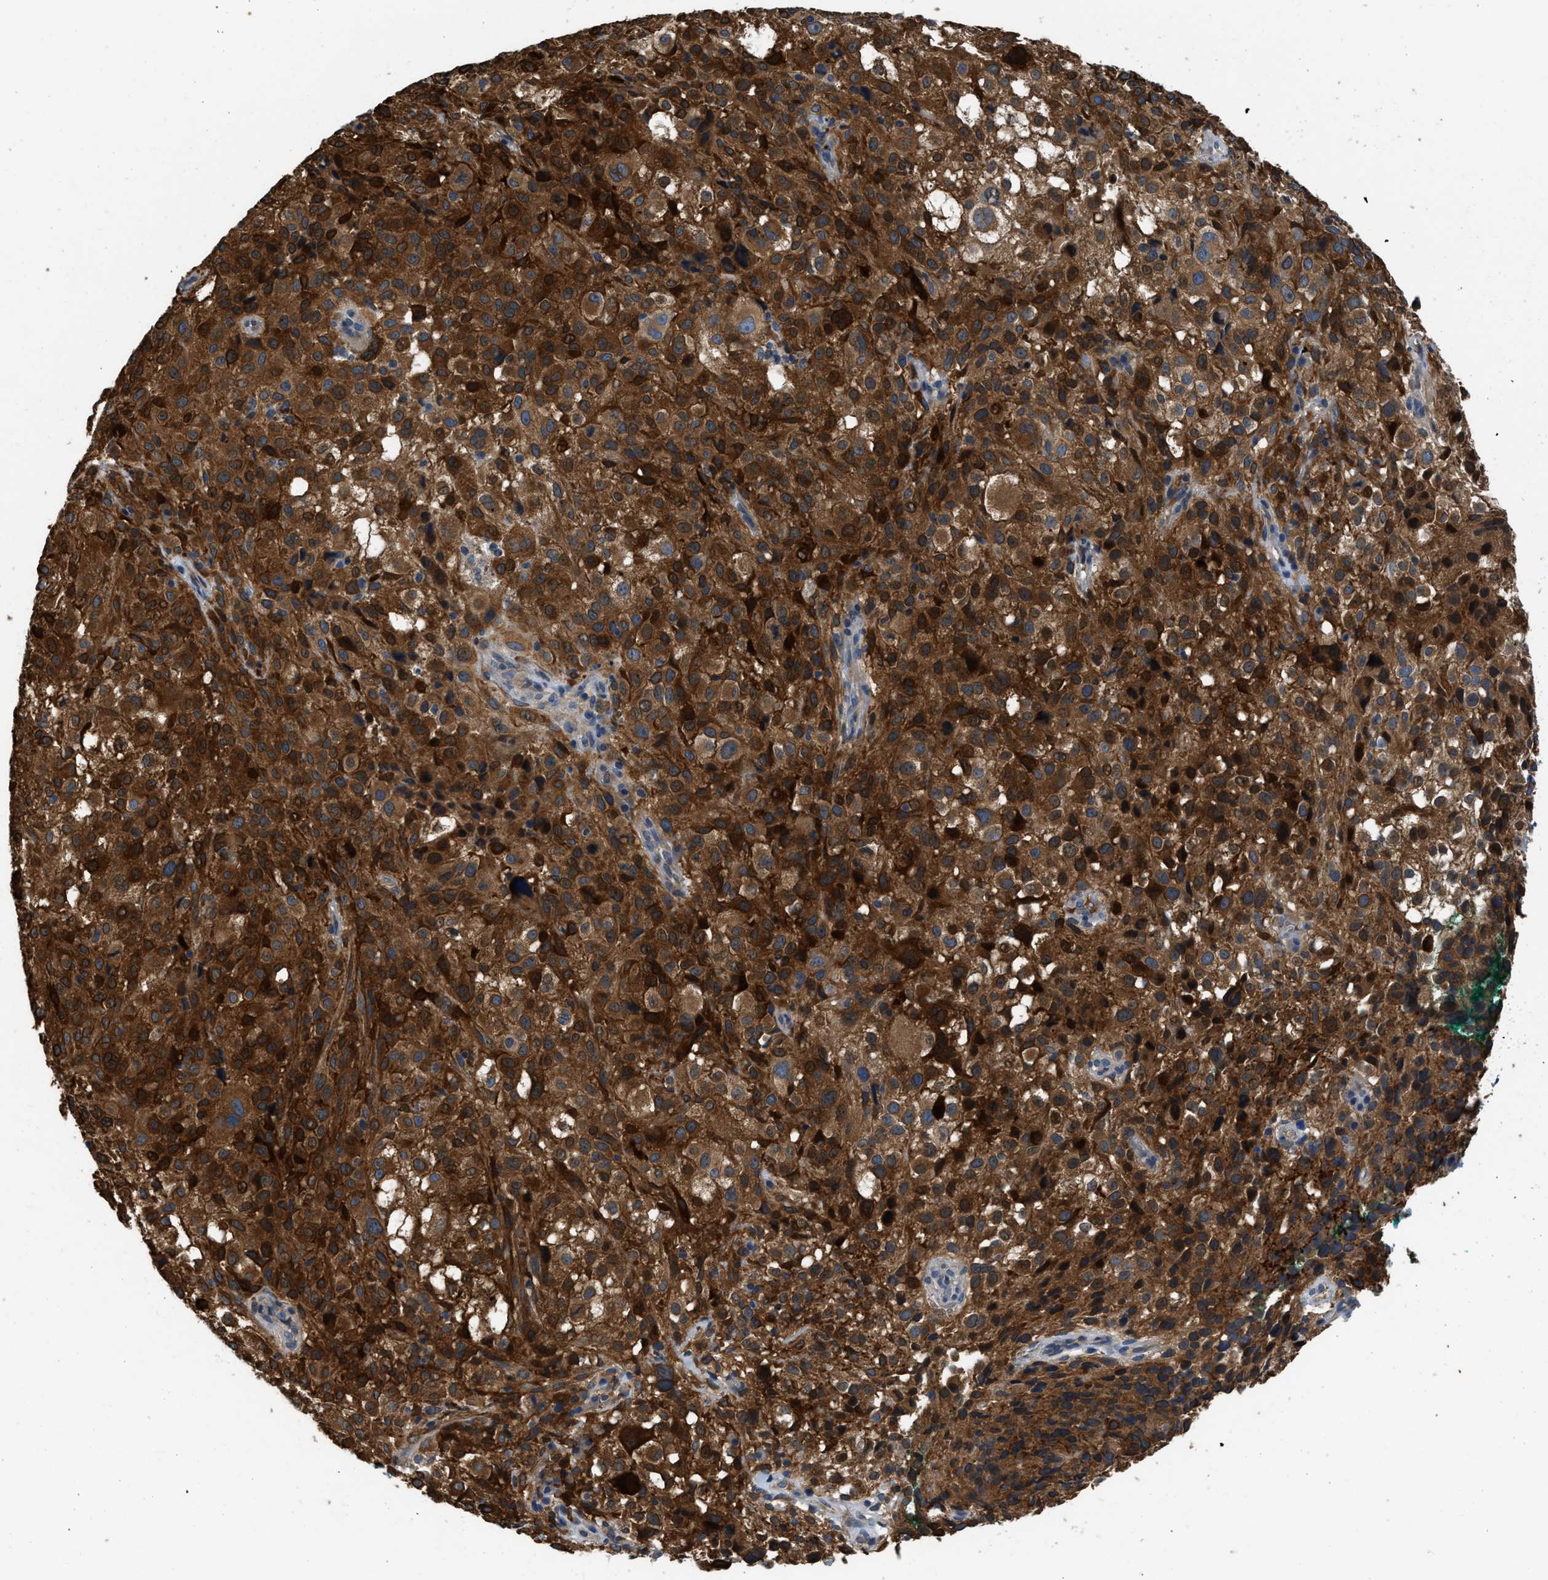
{"staining": {"intensity": "strong", "quantity": ">75%", "location": "cytoplasmic/membranous"}, "tissue": "melanoma", "cell_type": "Tumor cells", "image_type": "cancer", "snomed": [{"axis": "morphology", "description": "Necrosis, NOS"}, {"axis": "morphology", "description": "Malignant melanoma, NOS"}, {"axis": "topography", "description": "Skin"}], "caption": "The histopathology image shows staining of malignant melanoma, revealing strong cytoplasmic/membranous protein staining (brown color) within tumor cells.", "gene": "ARL6IP5", "patient": {"sex": "female", "age": 87}}